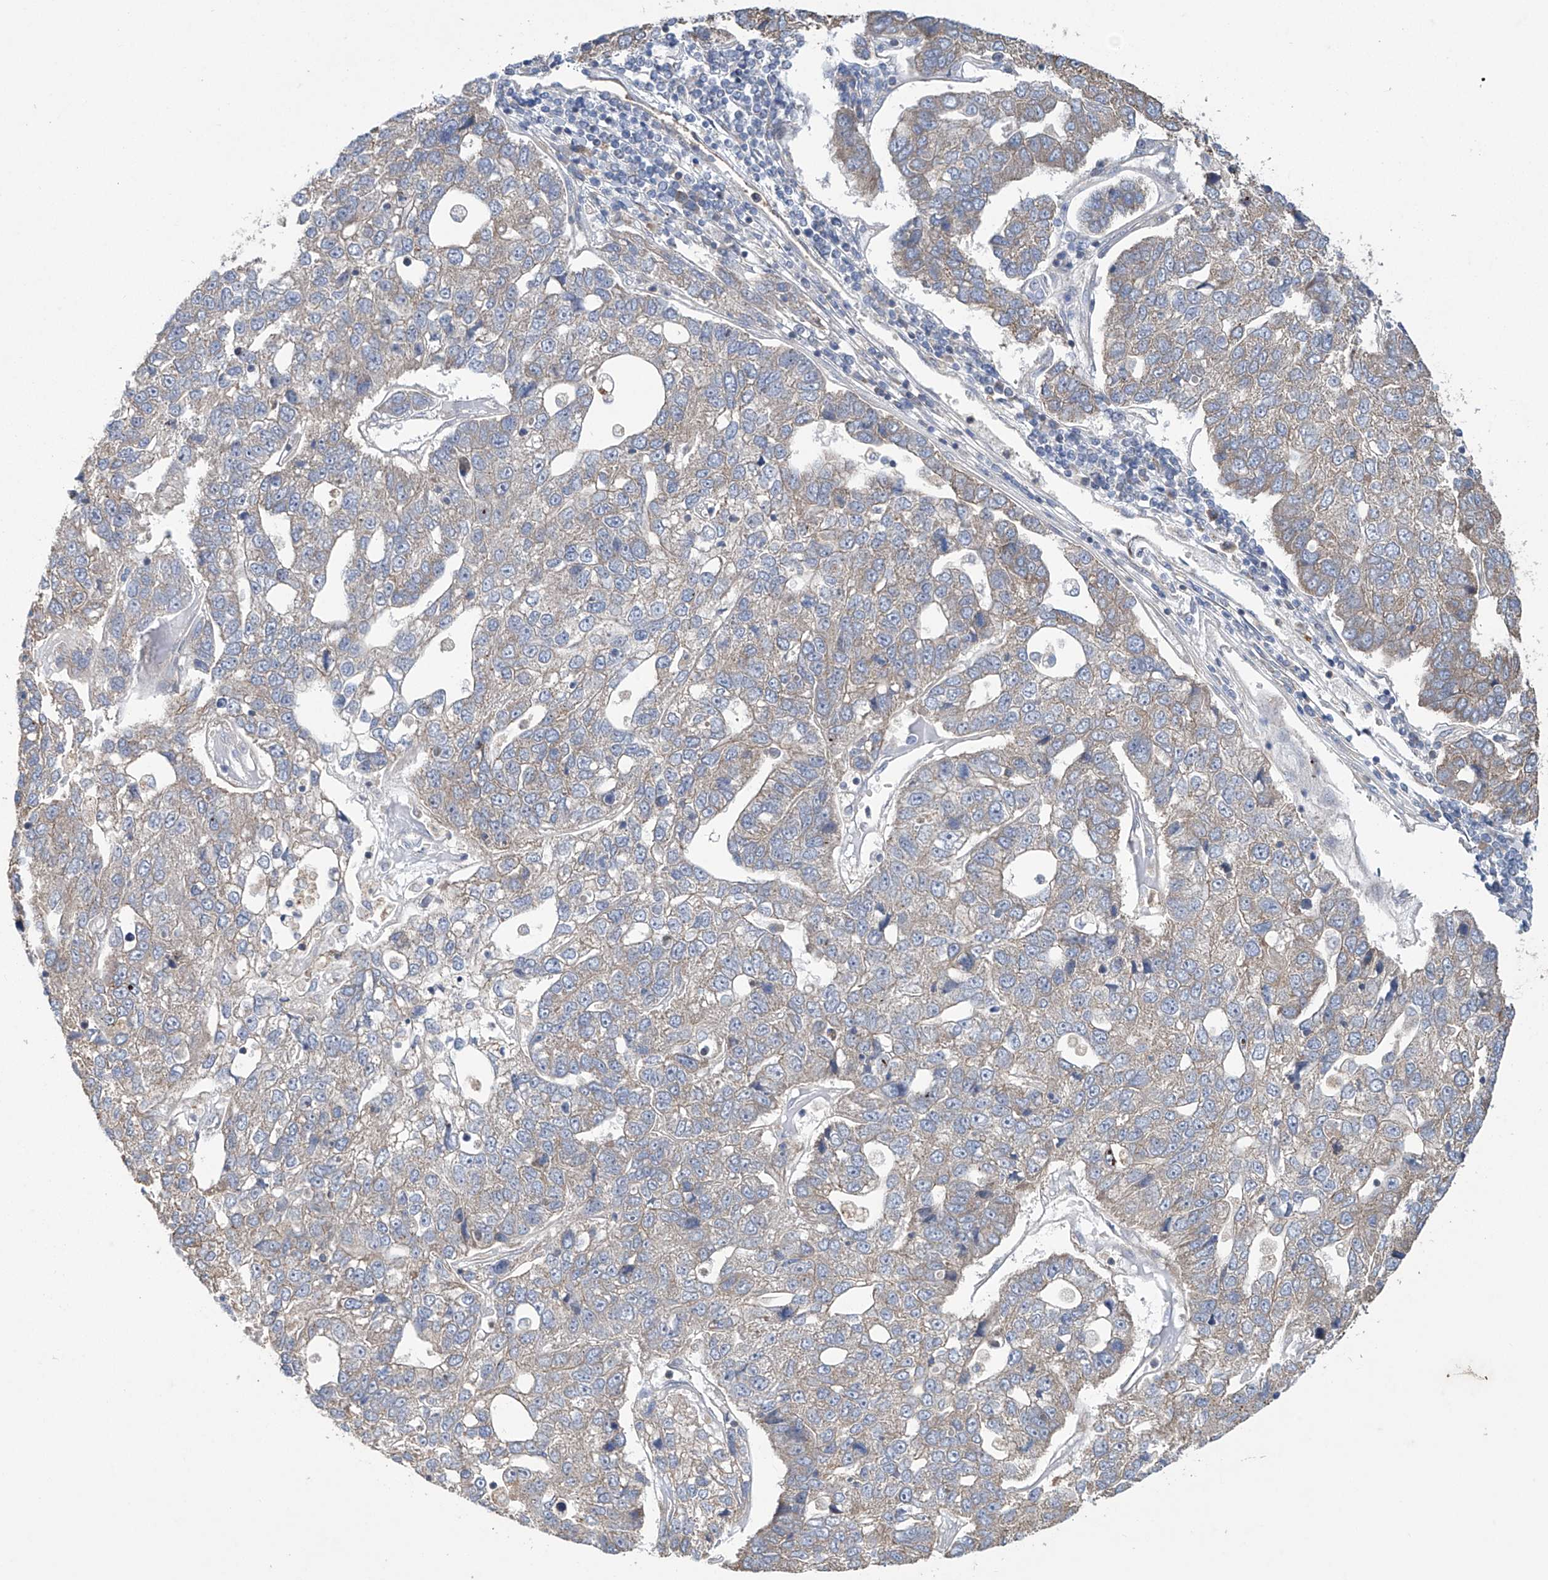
{"staining": {"intensity": "weak", "quantity": "<25%", "location": "cytoplasmic/membranous"}, "tissue": "pancreatic cancer", "cell_type": "Tumor cells", "image_type": "cancer", "snomed": [{"axis": "morphology", "description": "Adenocarcinoma, NOS"}, {"axis": "topography", "description": "Pancreas"}], "caption": "An immunohistochemistry image of pancreatic adenocarcinoma is shown. There is no staining in tumor cells of pancreatic adenocarcinoma.", "gene": "TRIM60", "patient": {"sex": "female", "age": 61}}